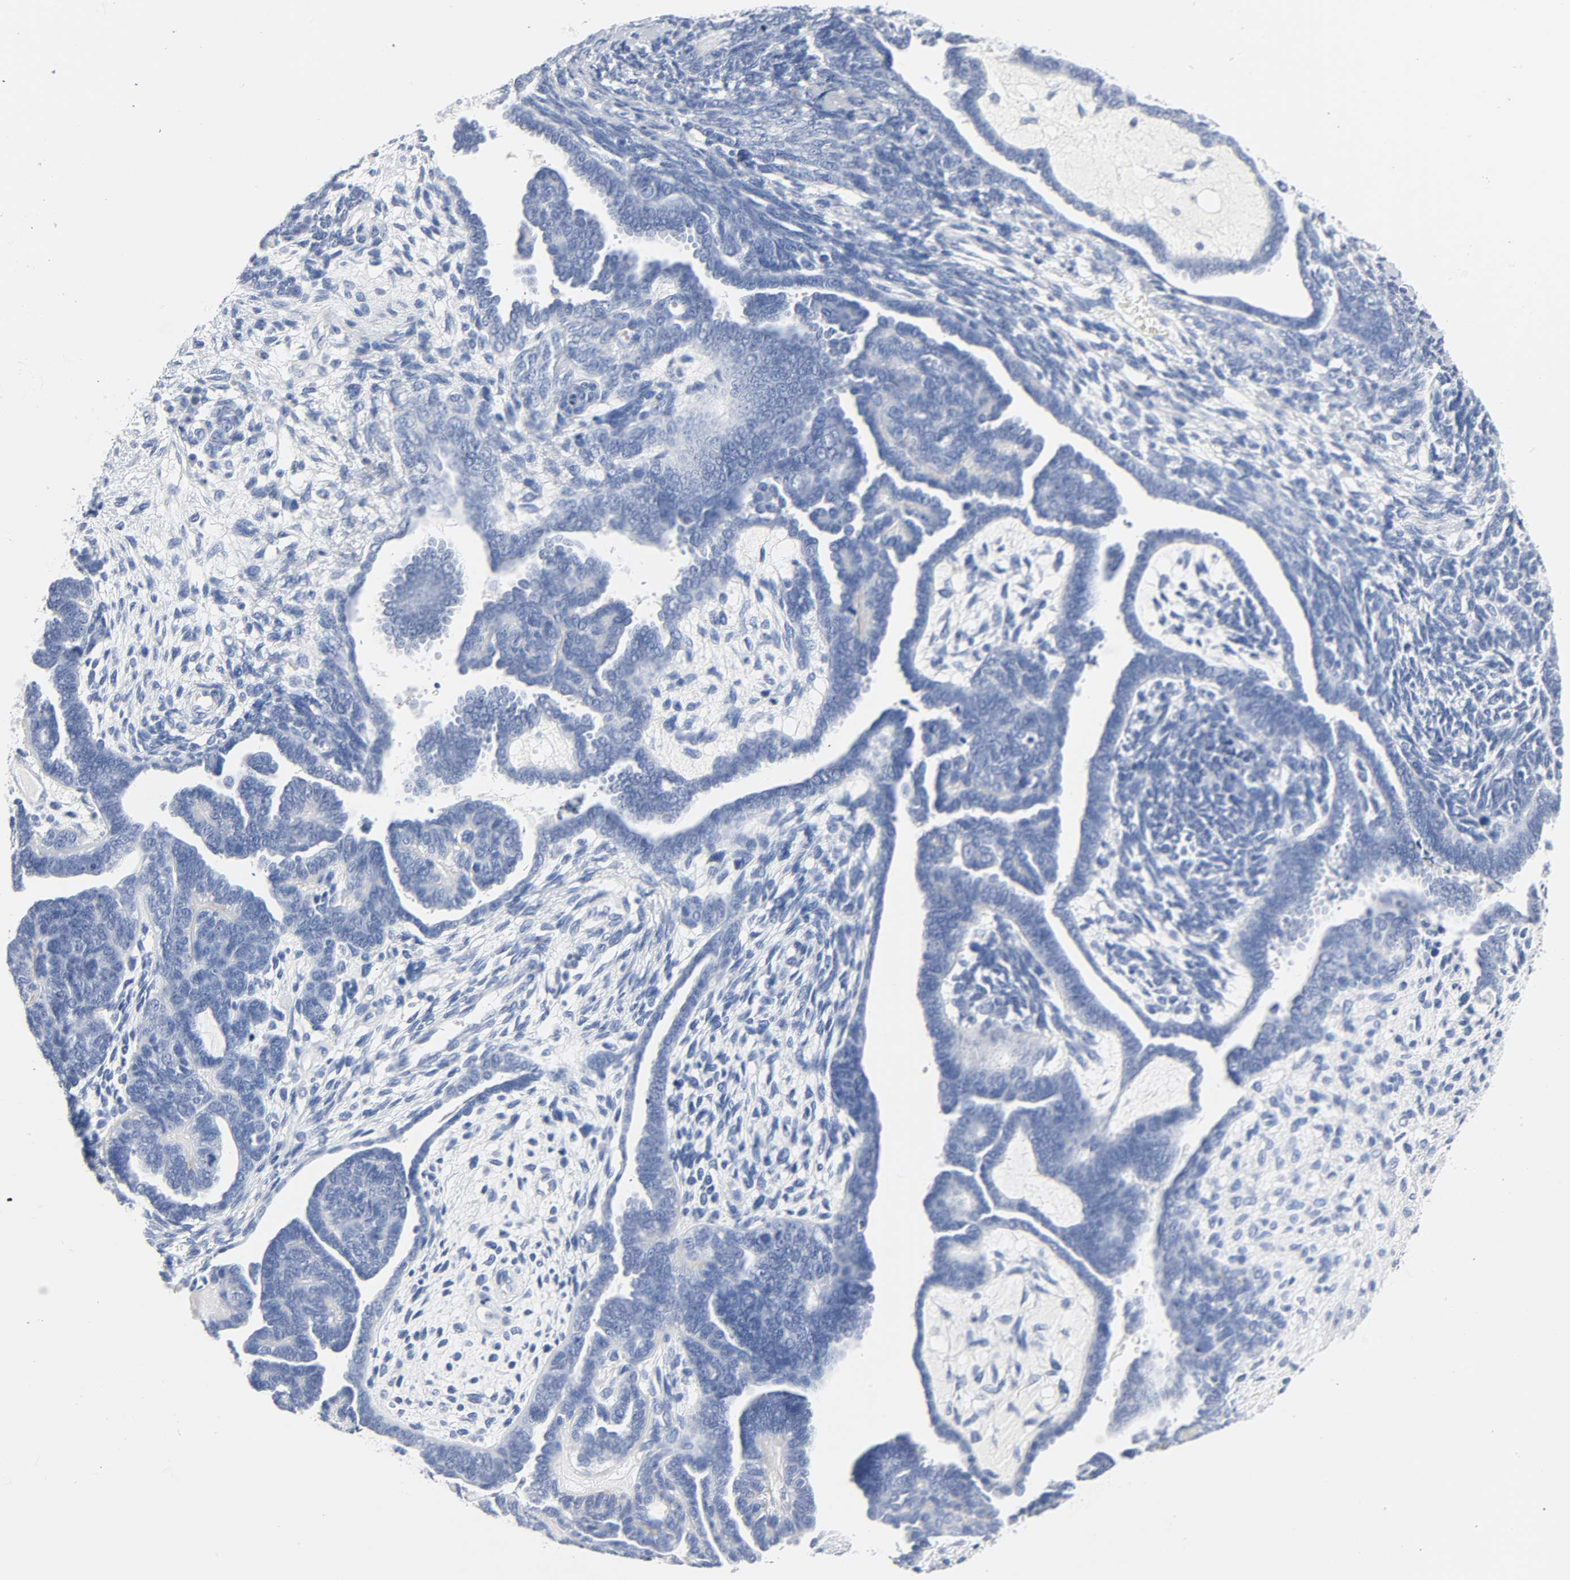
{"staining": {"intensity": "negative", "quantity": "none", "location": "none"}, "tissue": "endometrial cancer", "cell_type": "Tumor cells", "image_type": "cancer", "snomed": [{"axis": "morphology", "description": "Neoplasm, malignant, NOS"}, {"axis": "topography", "description": "Endometrium"}], "caption": "Protein analysis of neoplasm (malignant) (endometrial) demonstrates no significant expression in tumor cells.", "gene": "ACP3", "patient": {"sex": "female", "age": 74}}